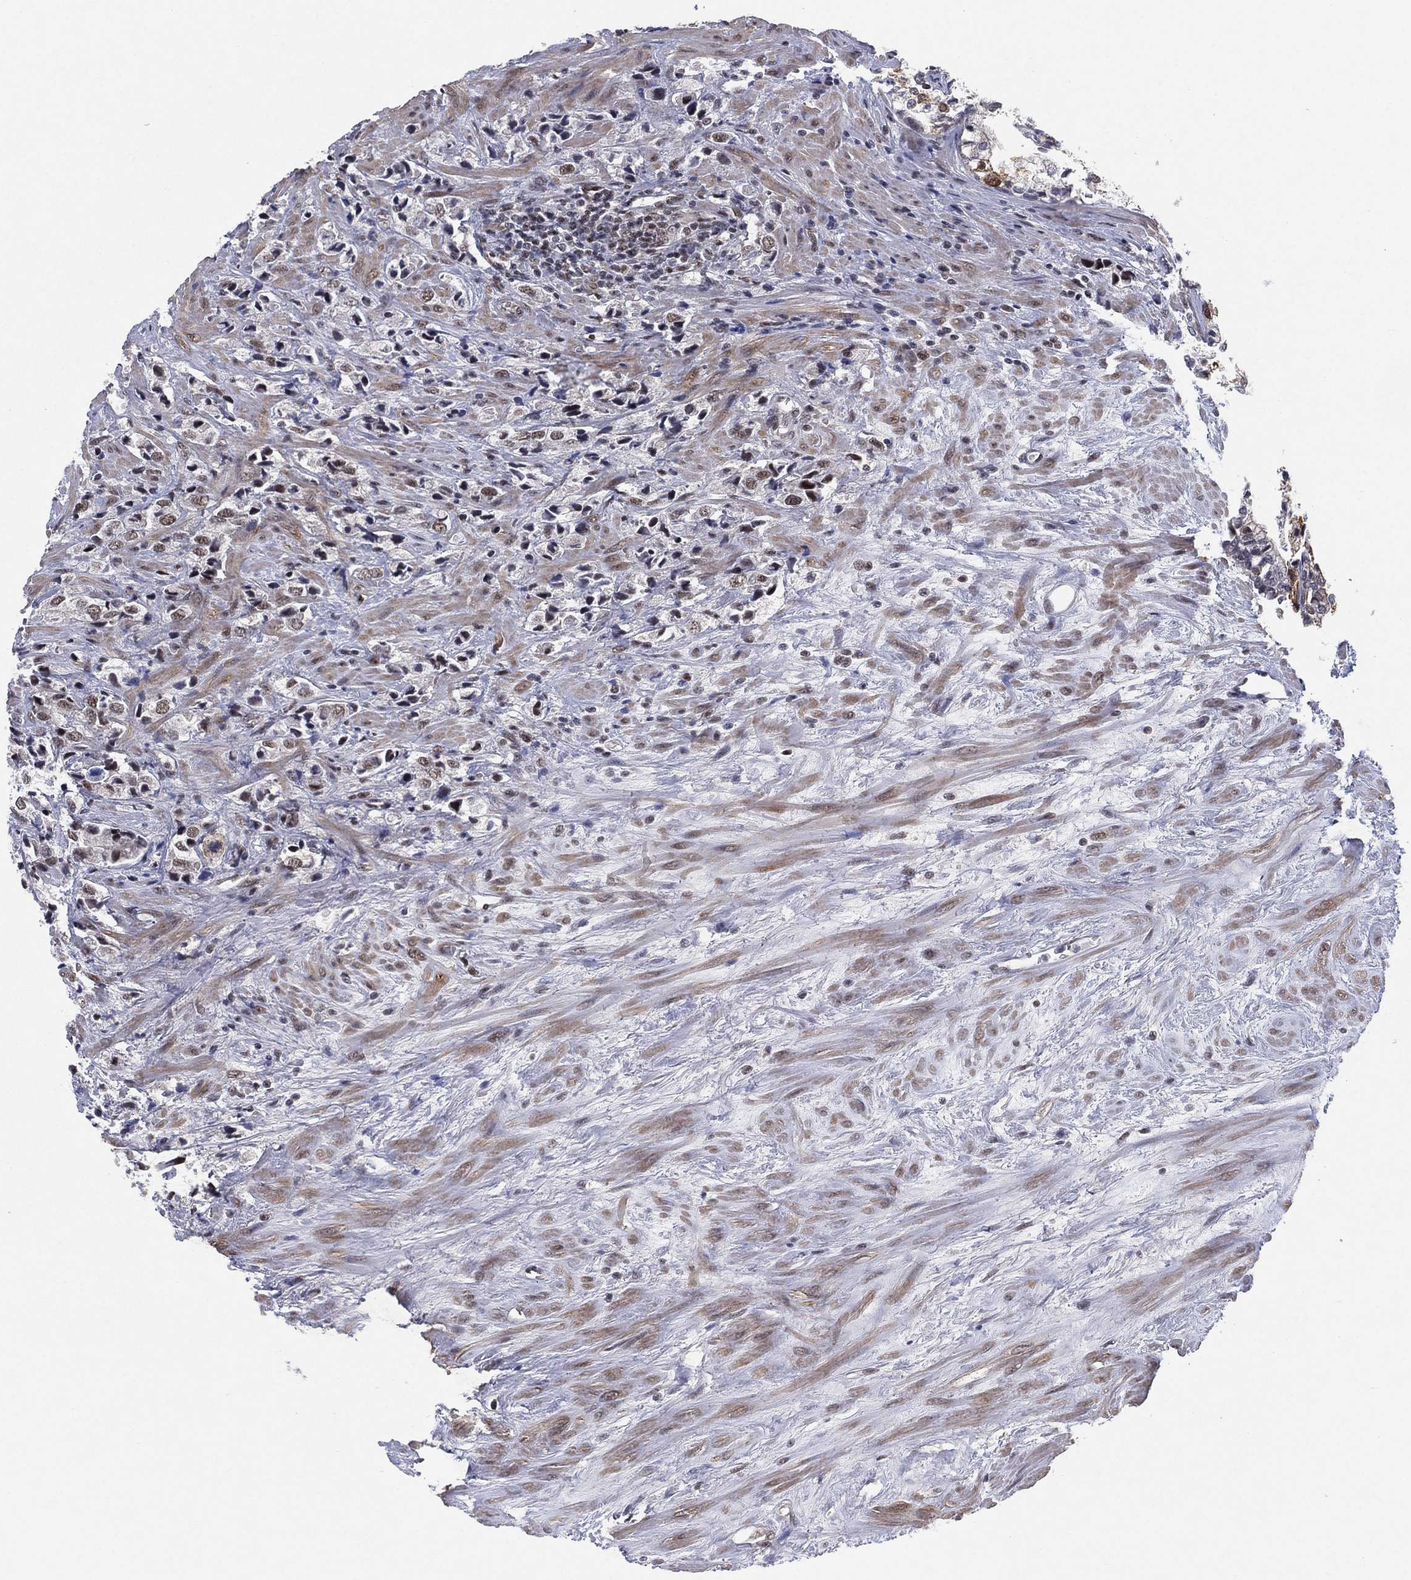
{"staining": {"intensity": "moderate", "quantity": "<25%", "location": "nuclear"}, "tissue": "prostate cancer", "cell_type": "Tumor cells", "image_type": "cancer", "snomed": [{"axis": "morphology", "description": "Adenocarcinoma, NOS"}, {"axis": "topography", "description": "Prostate and seminal vesicle, NOS"}], "caption": "Prostate cancer was stained to show a protein in brown. There is low levels of moderate nuclear positivity in approximately <25% of tumor cells. The staining is performed using DAB brown chromogen to label protein expression. The nuclei are counter-stained blue using hematoxylin.", "gene": "DGCR8", "patient": {"sex": "male", "age": 63}}